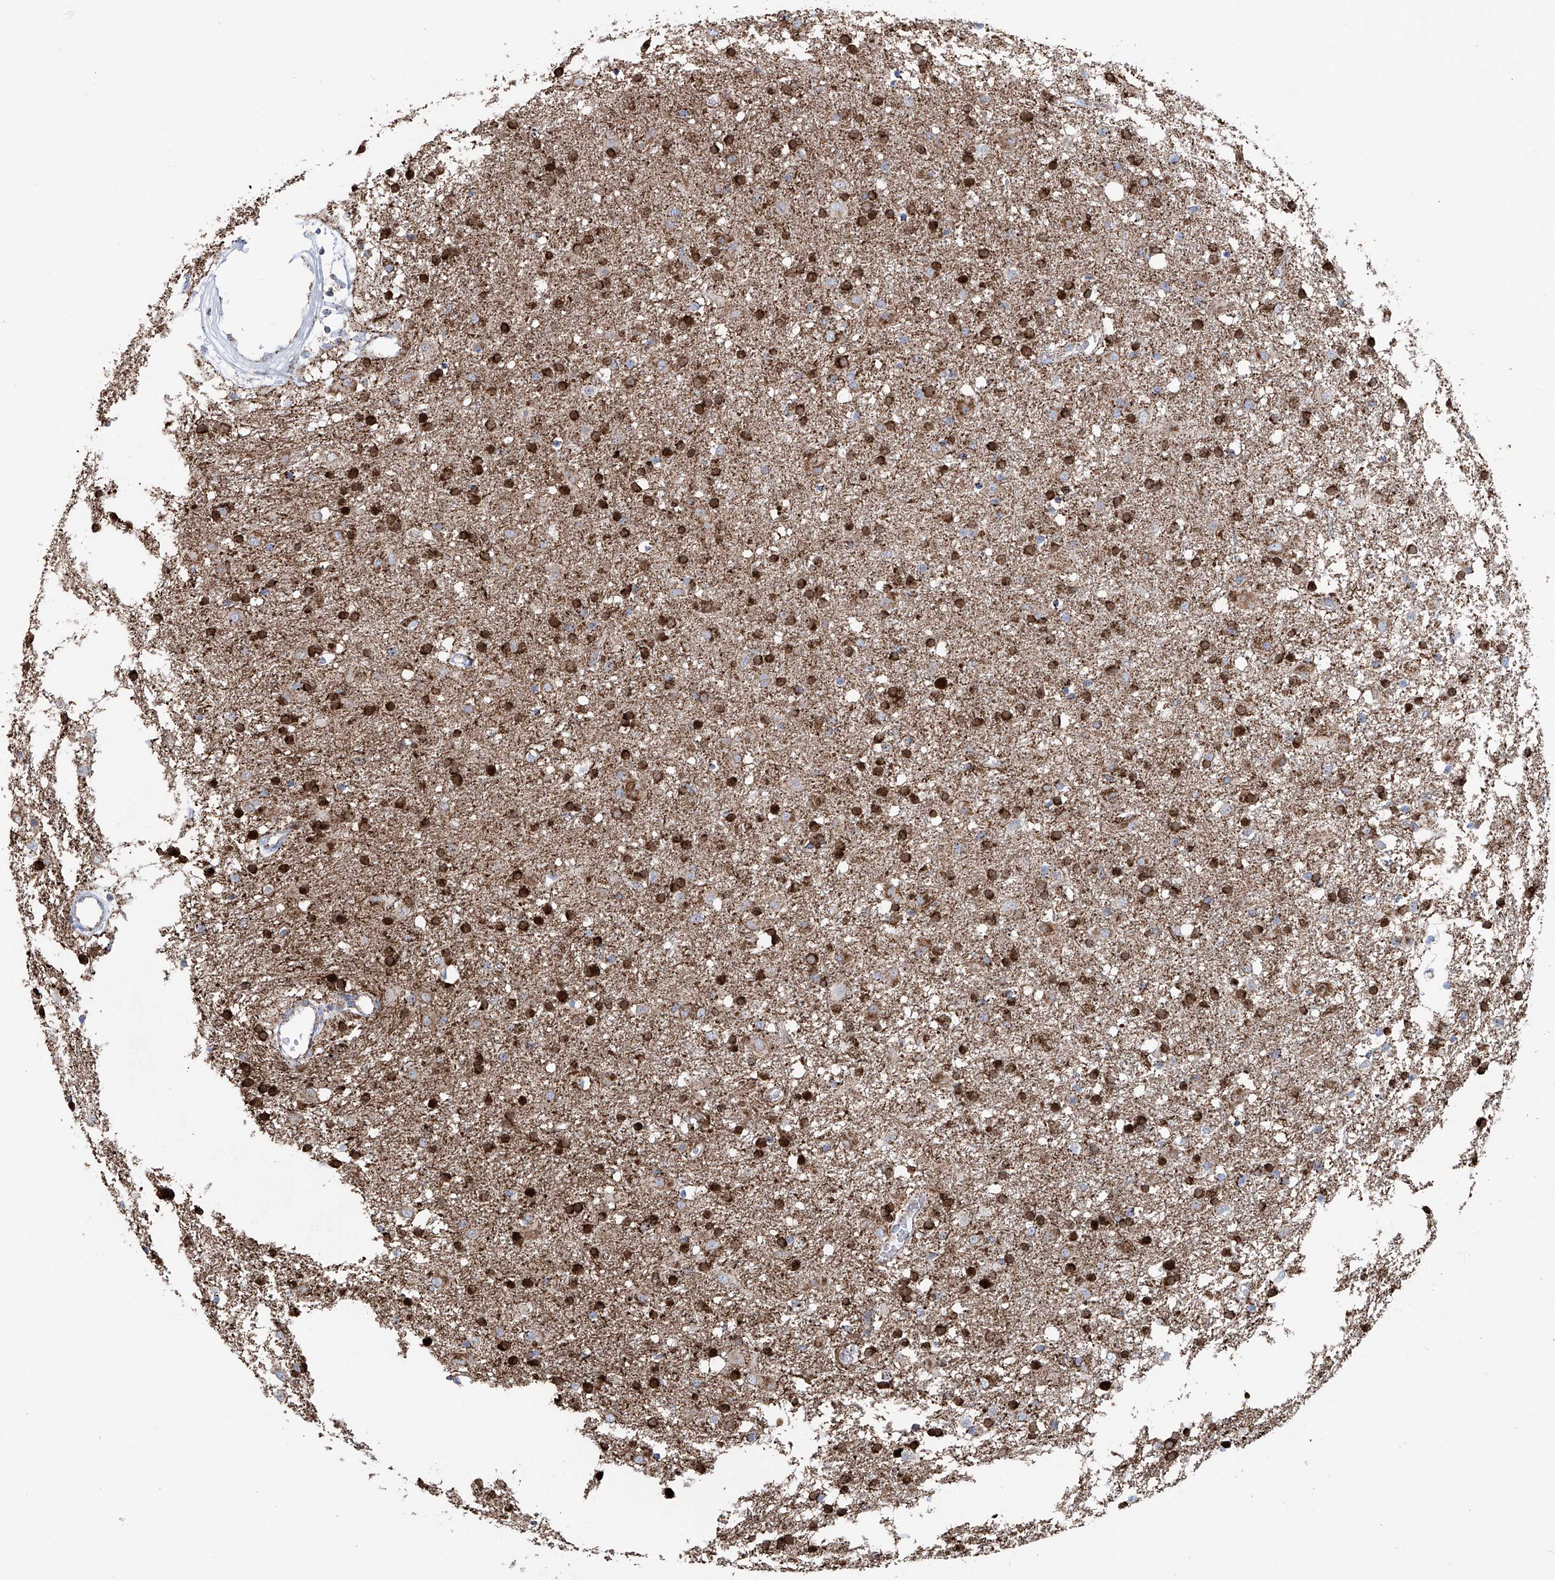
{"staining": {"intensity": "moderate", "quantity": "25%-75%", "location": "cytoplasmic/membranous"}, "tissue": "glioma", "cell_type": "Tumor cells", "image_type": "cancer", "snomed": [{"axis": "morphology", "description": "Glioma, malignant, Low grade"}, {"axis": "topography", "description": "Brain"}], "caption": "Human glioma stained for a protein (brown) reveals moderate cytoplasmic/membranous positive expression in approximately 25%-75% of tumor cells.", "gene": "ALDH6A1", "patient": {"sex": "male", "age": 65}}